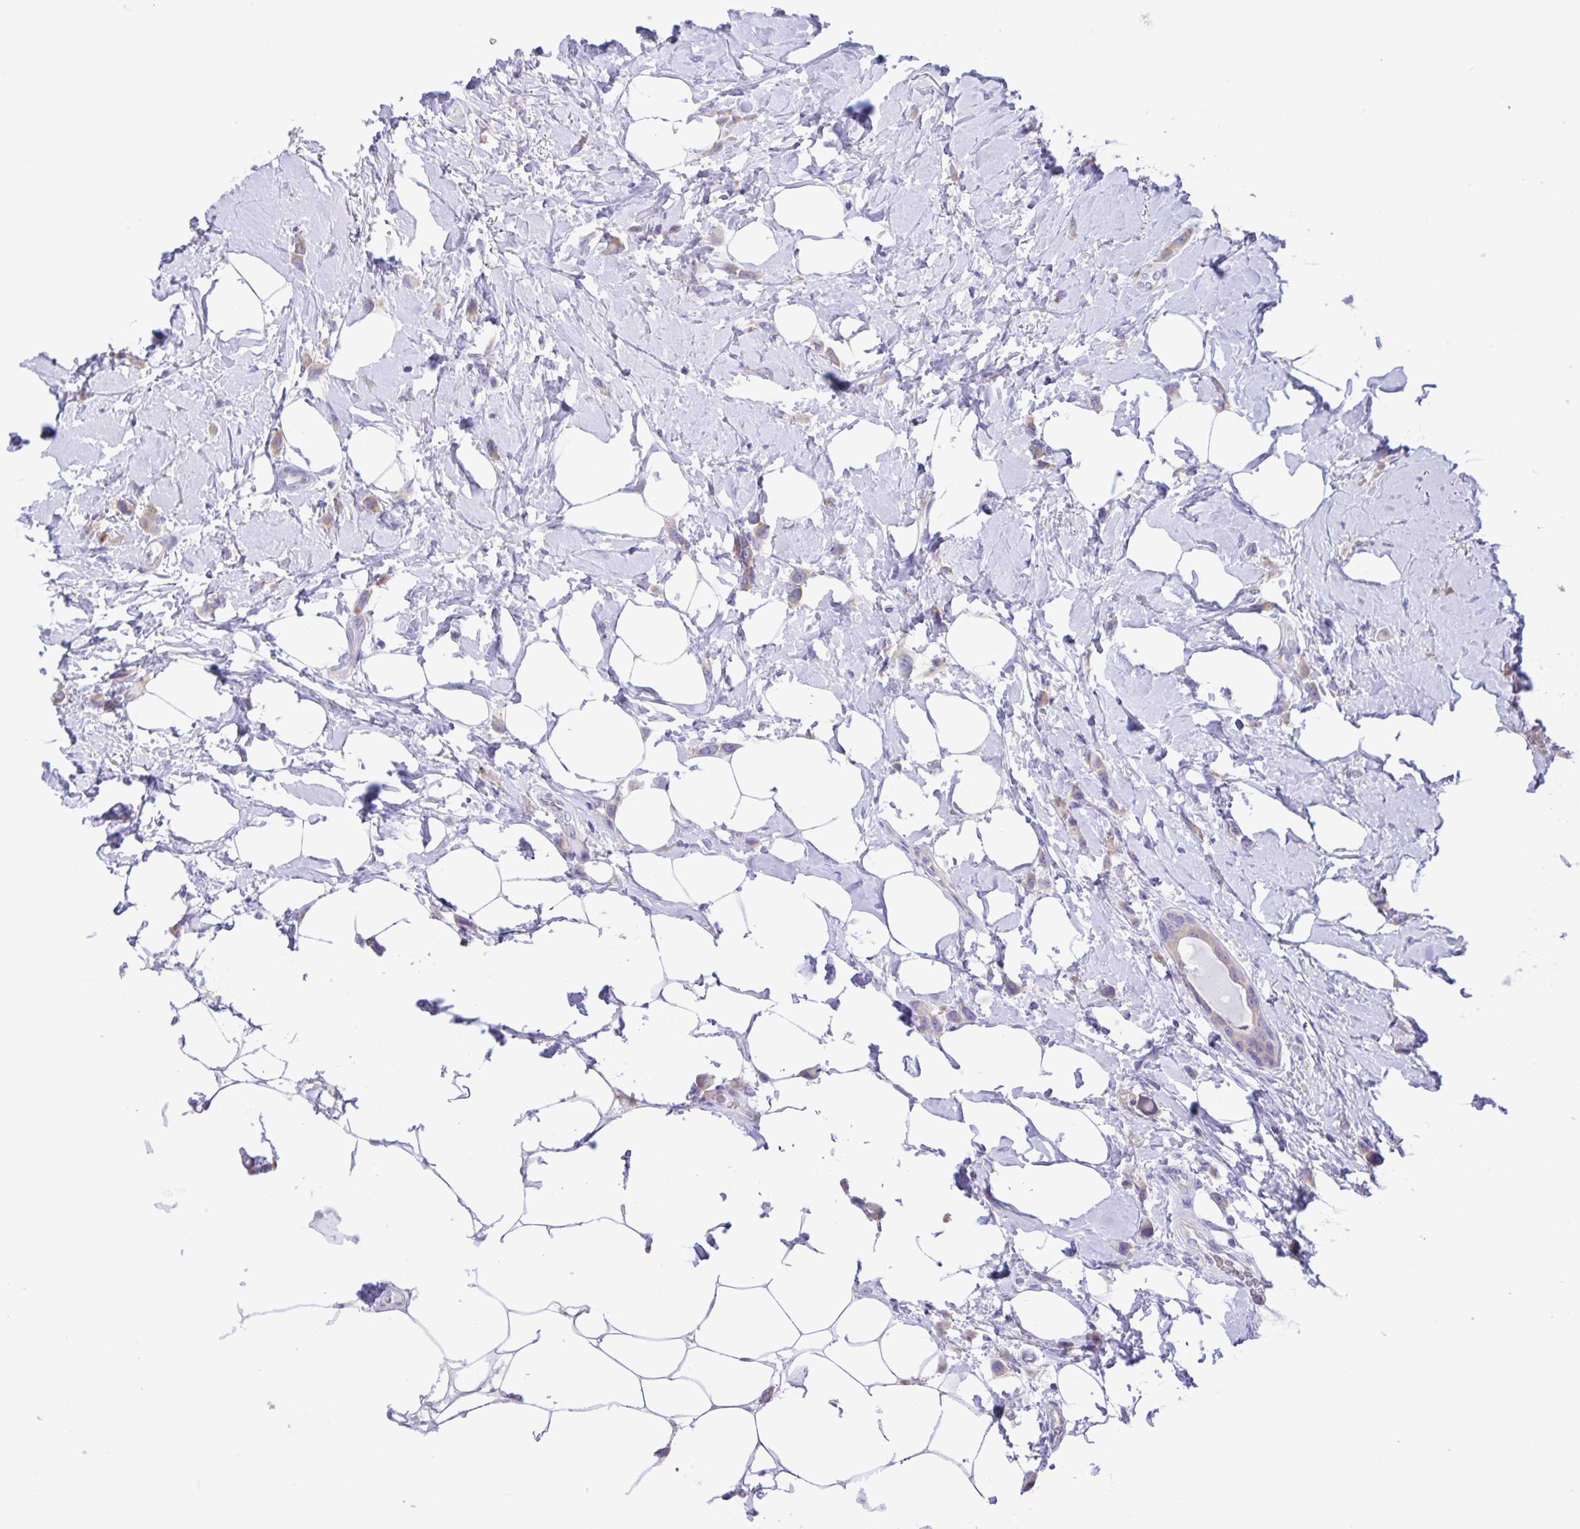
{"staining": {"intensity": "weak", "quantity": "25%-75%", "location": "cytoplasmic/membranous"}, "tissue": "breast cancer", "cell_type": "Tumor cells", "image_type": "cancer", "snomed": [{"axis": "morphology", "description": "Lobular carcinoma"}, {"axis": "topography", "description": "Breast"}], "caption": "Weak cytoplasmic/membranous expression is seen in about 25%-75% of tumor cells in breast cancer.", "gene": "CAPSL", "patient": {"sex": "female", "age": 66}}